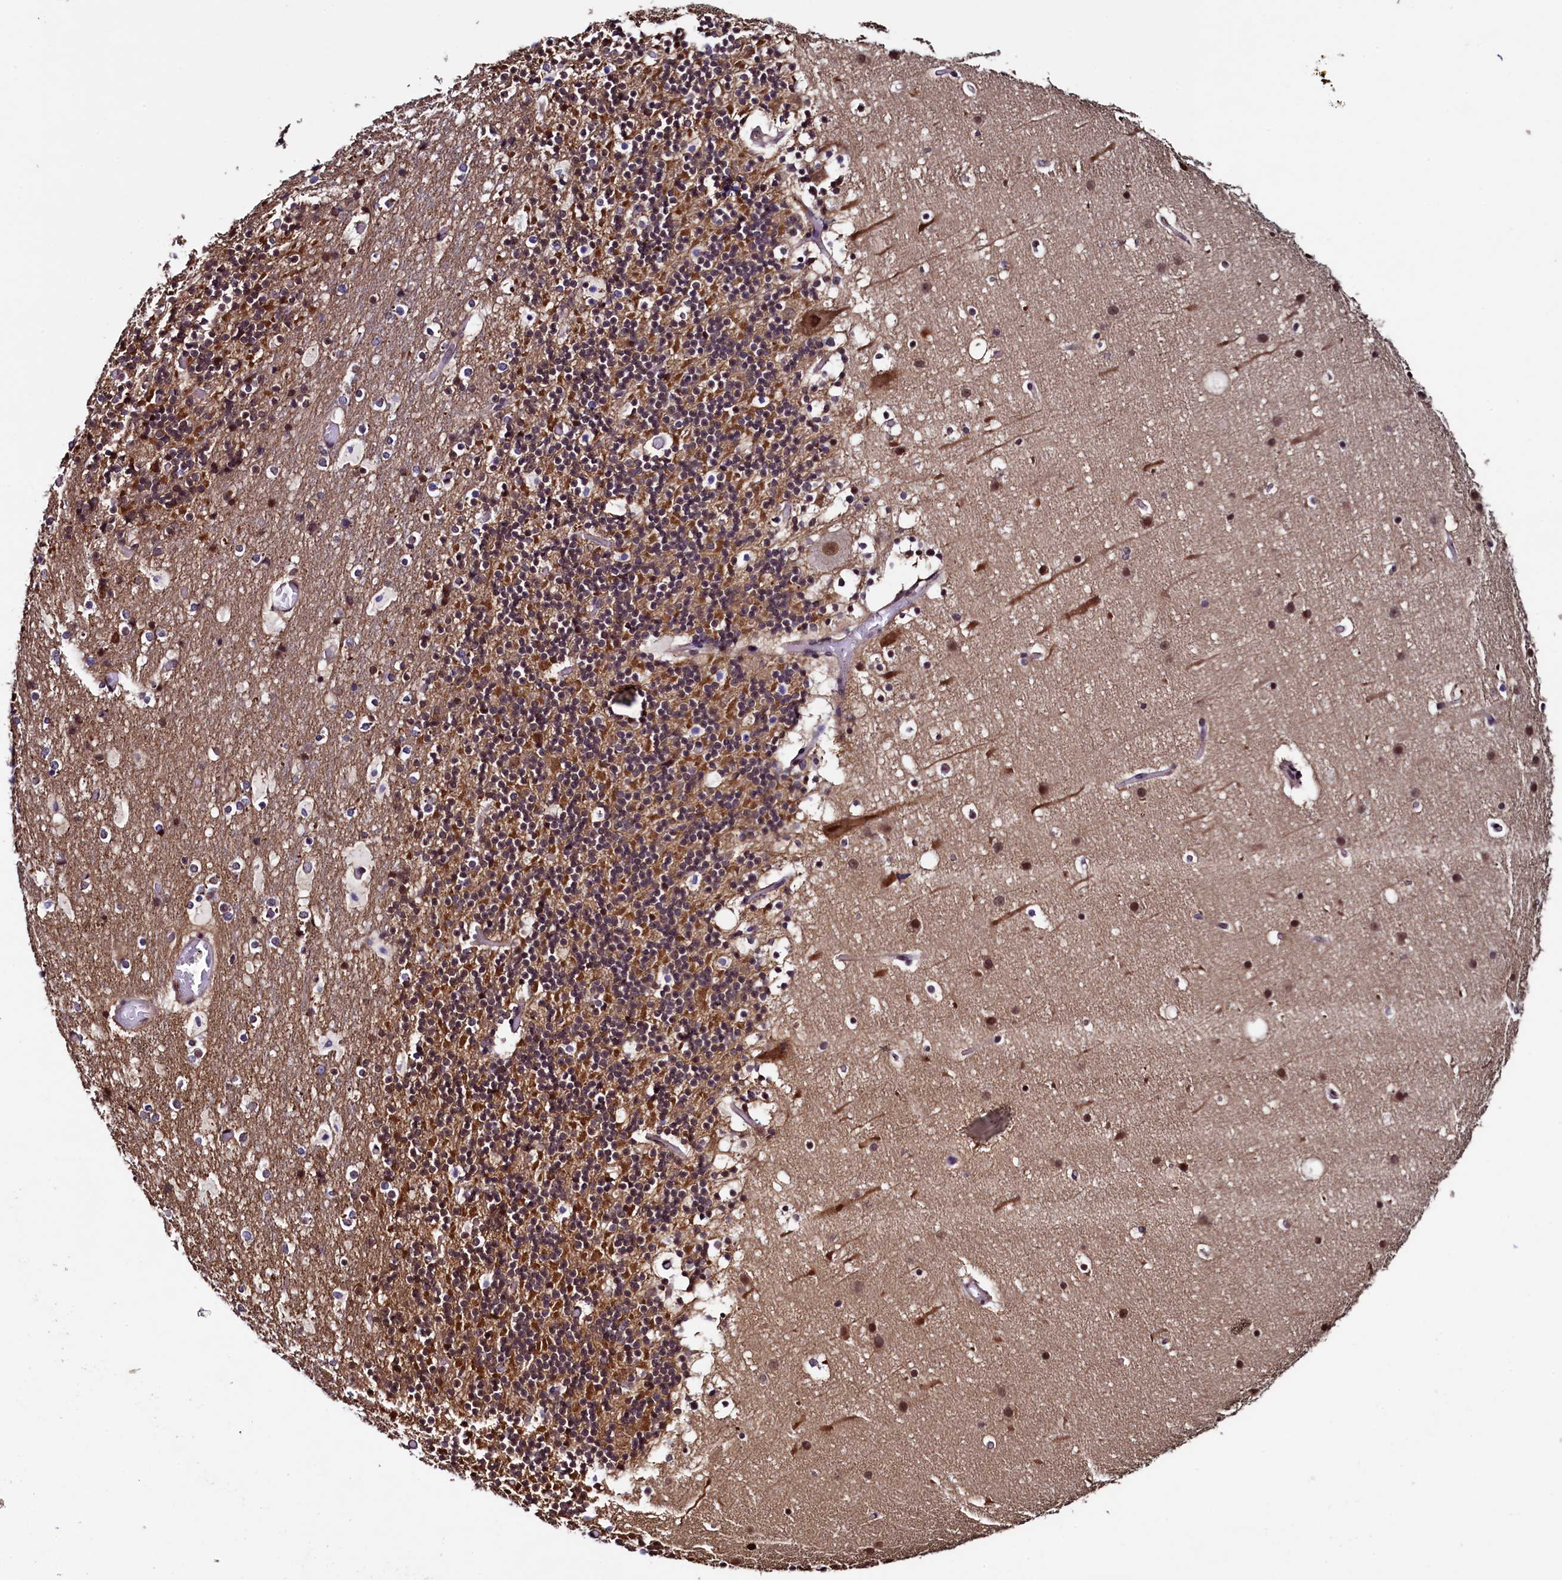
{"staining": {"intensity": "moderate", "quantity": ">75%", "location": "cytoplasmic/membranous"}, "tissue": "cerebellum", "cell_type": "Cells in granular layer", "image_type": "normal", "snomed": [{"axis": "morphology", "description": "Normal tissue, NOS"}, {"axis": "topography", "description": "Cerebellum"}], "caption": "An immunohistochemistry (IHC) photomicrograph of normal tissue is shown. Protein staining in brown labels moderate cytoplasmic/membranous positivity in cerebellum within cells in granular layer.", "gene": "LEO1", "patient": {"sex": "male", "age": 57}}